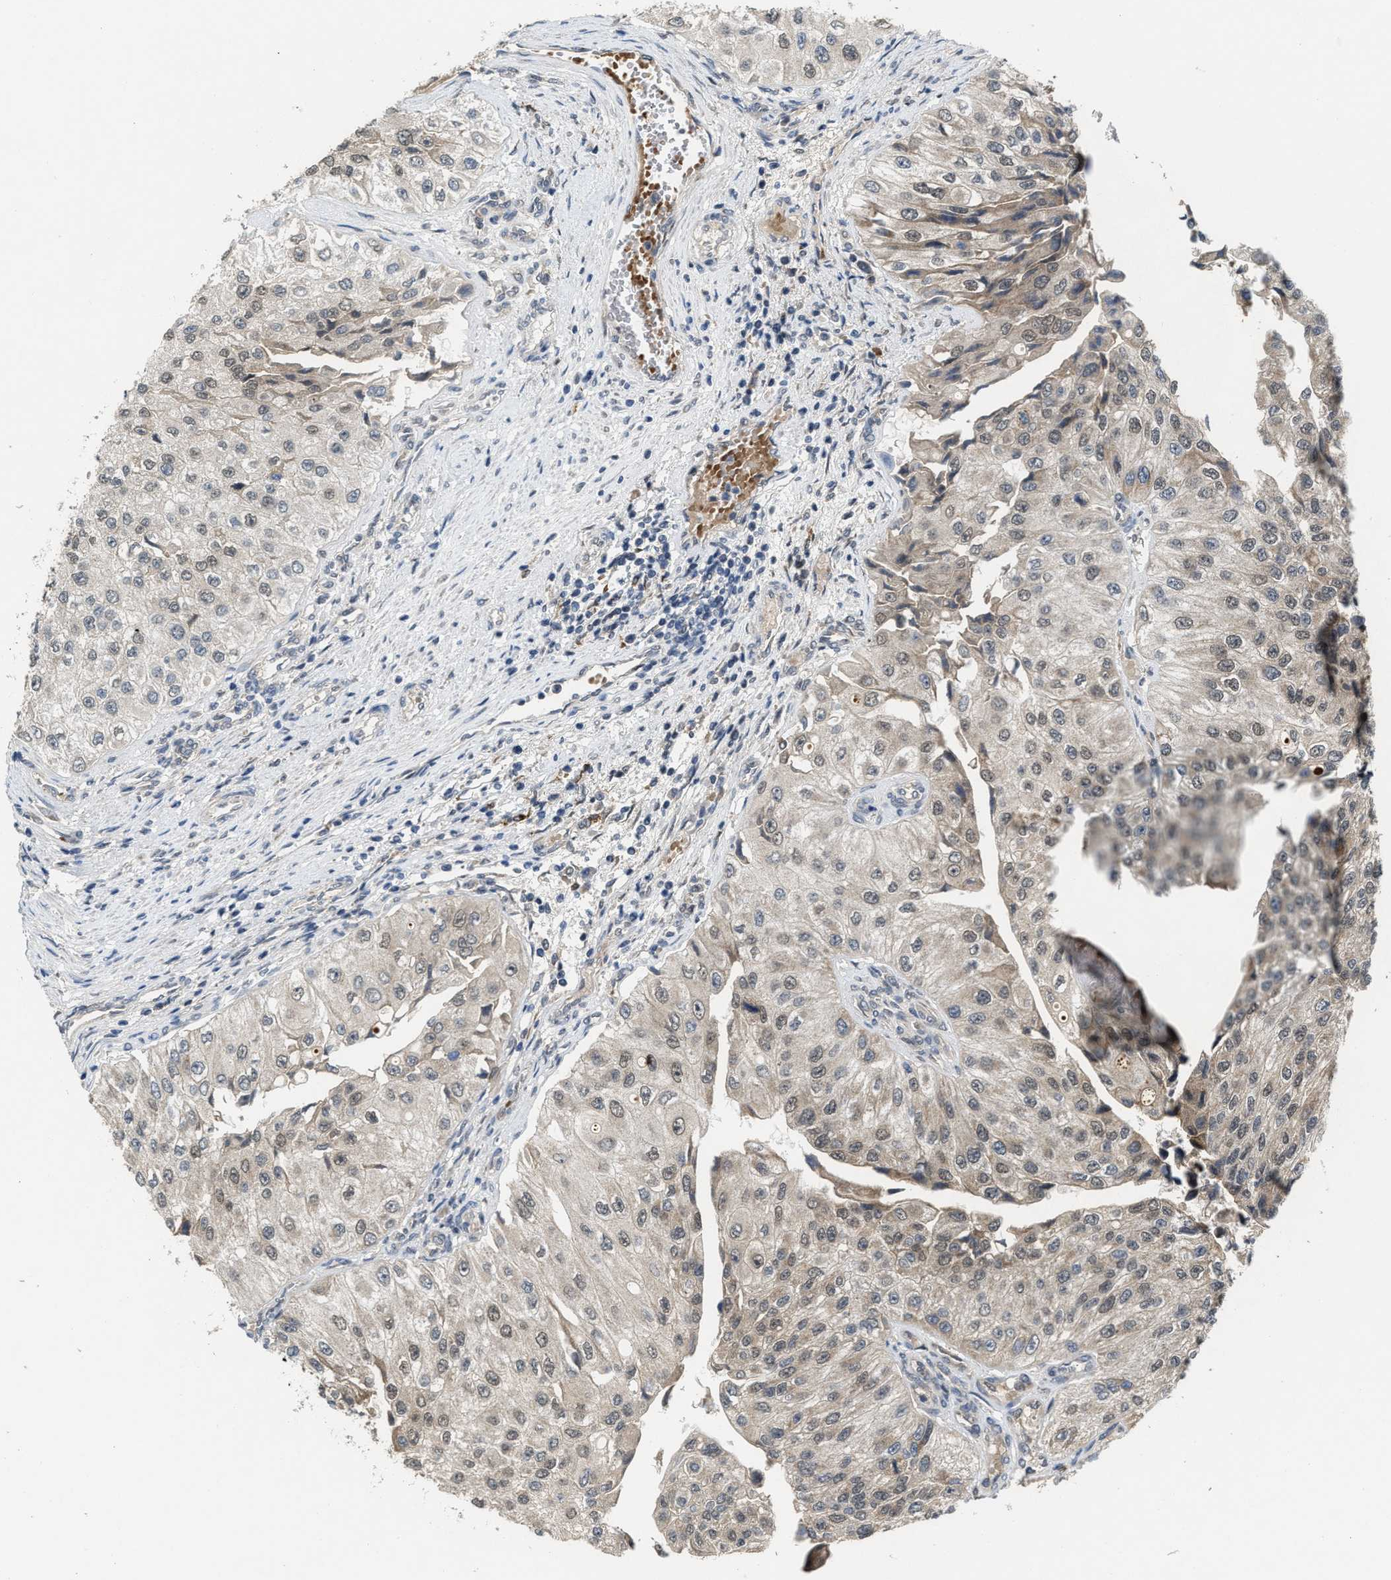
{"staining": {"intensity": "weak", "quantity": "25%-75%", "location": "cytoplasmic/membranous,nuclear"}, "tissue": "urothelial cancer", "cell_type": "Tumor cells", "image_type": "cancer", "snomed": [{"axis": "morphology", "description": "Urothelial carcinoma, High grade"}, {"axis": "topography", "description": "Kidney"}, {"axis": "topography", "description": "Urinary bladder"}], "caption": "About 25%-75% of tumor cells in human urothelial cancer exhibit weak cytoplasmic/membranous and nuclear protein expression as visualized by brown immunohistochemical staining.", "gene": "KIF24", "patient": {"sex": "male", "age": 77}}